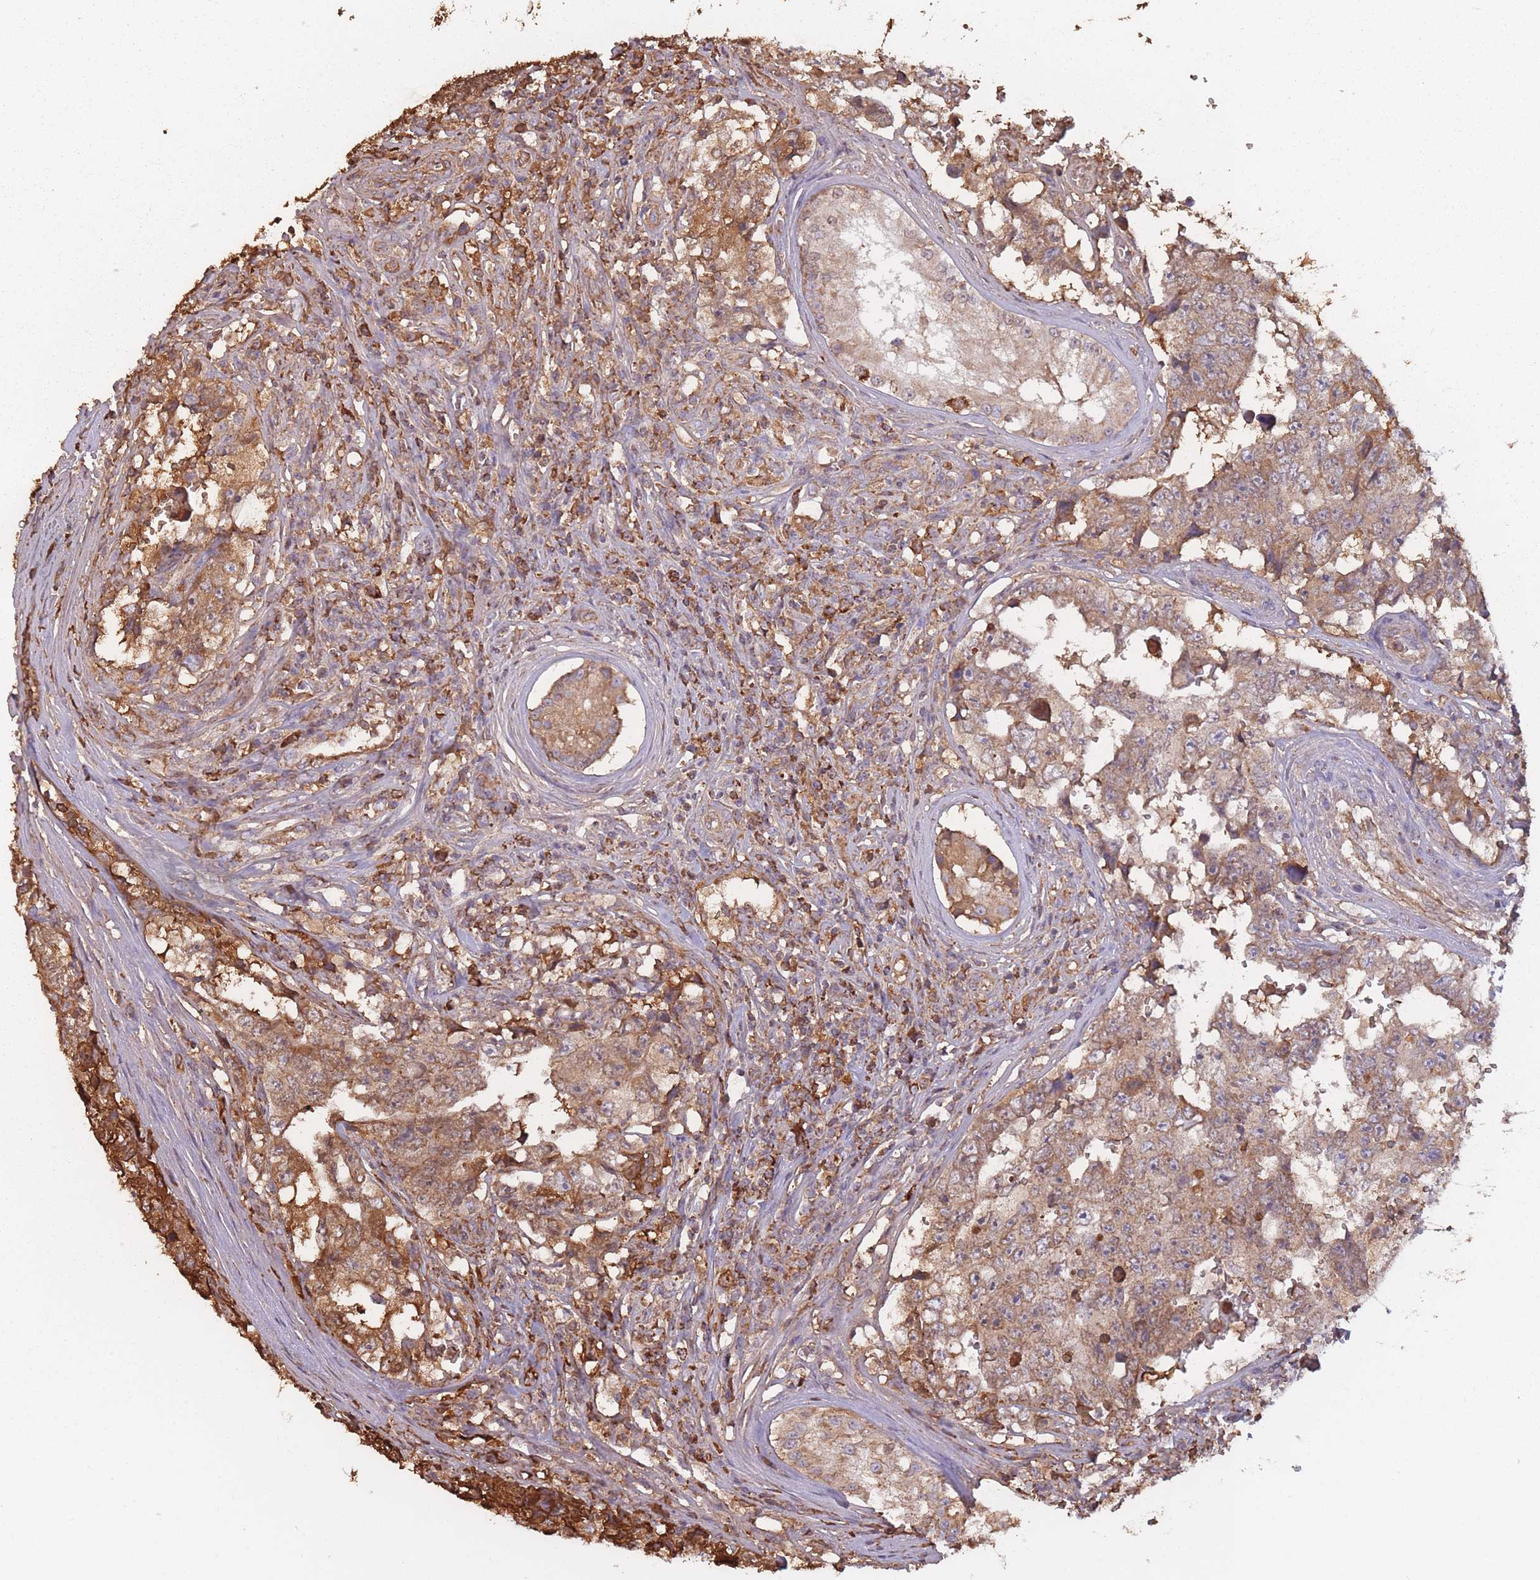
{"staining": {"intensity": "moderate", "quantity": ">75%", "location": "cytoplasmic/membranous"}, "tissue": "testis cancer", "cell_type": "Tumor cells", "image_type": "cancer", "snomed": [{"axis": "morphology", "description": "Carcinoma, Embryonal, NOS"}, {"axis": "topography", "description": "Testis"}], "caption": "Embryonal carcinoma (testis) stained with a protein marker displays moderate staining in tumor cells.", "gene": "KAT2A", "patient": {"sex": "male", "age": 25}}